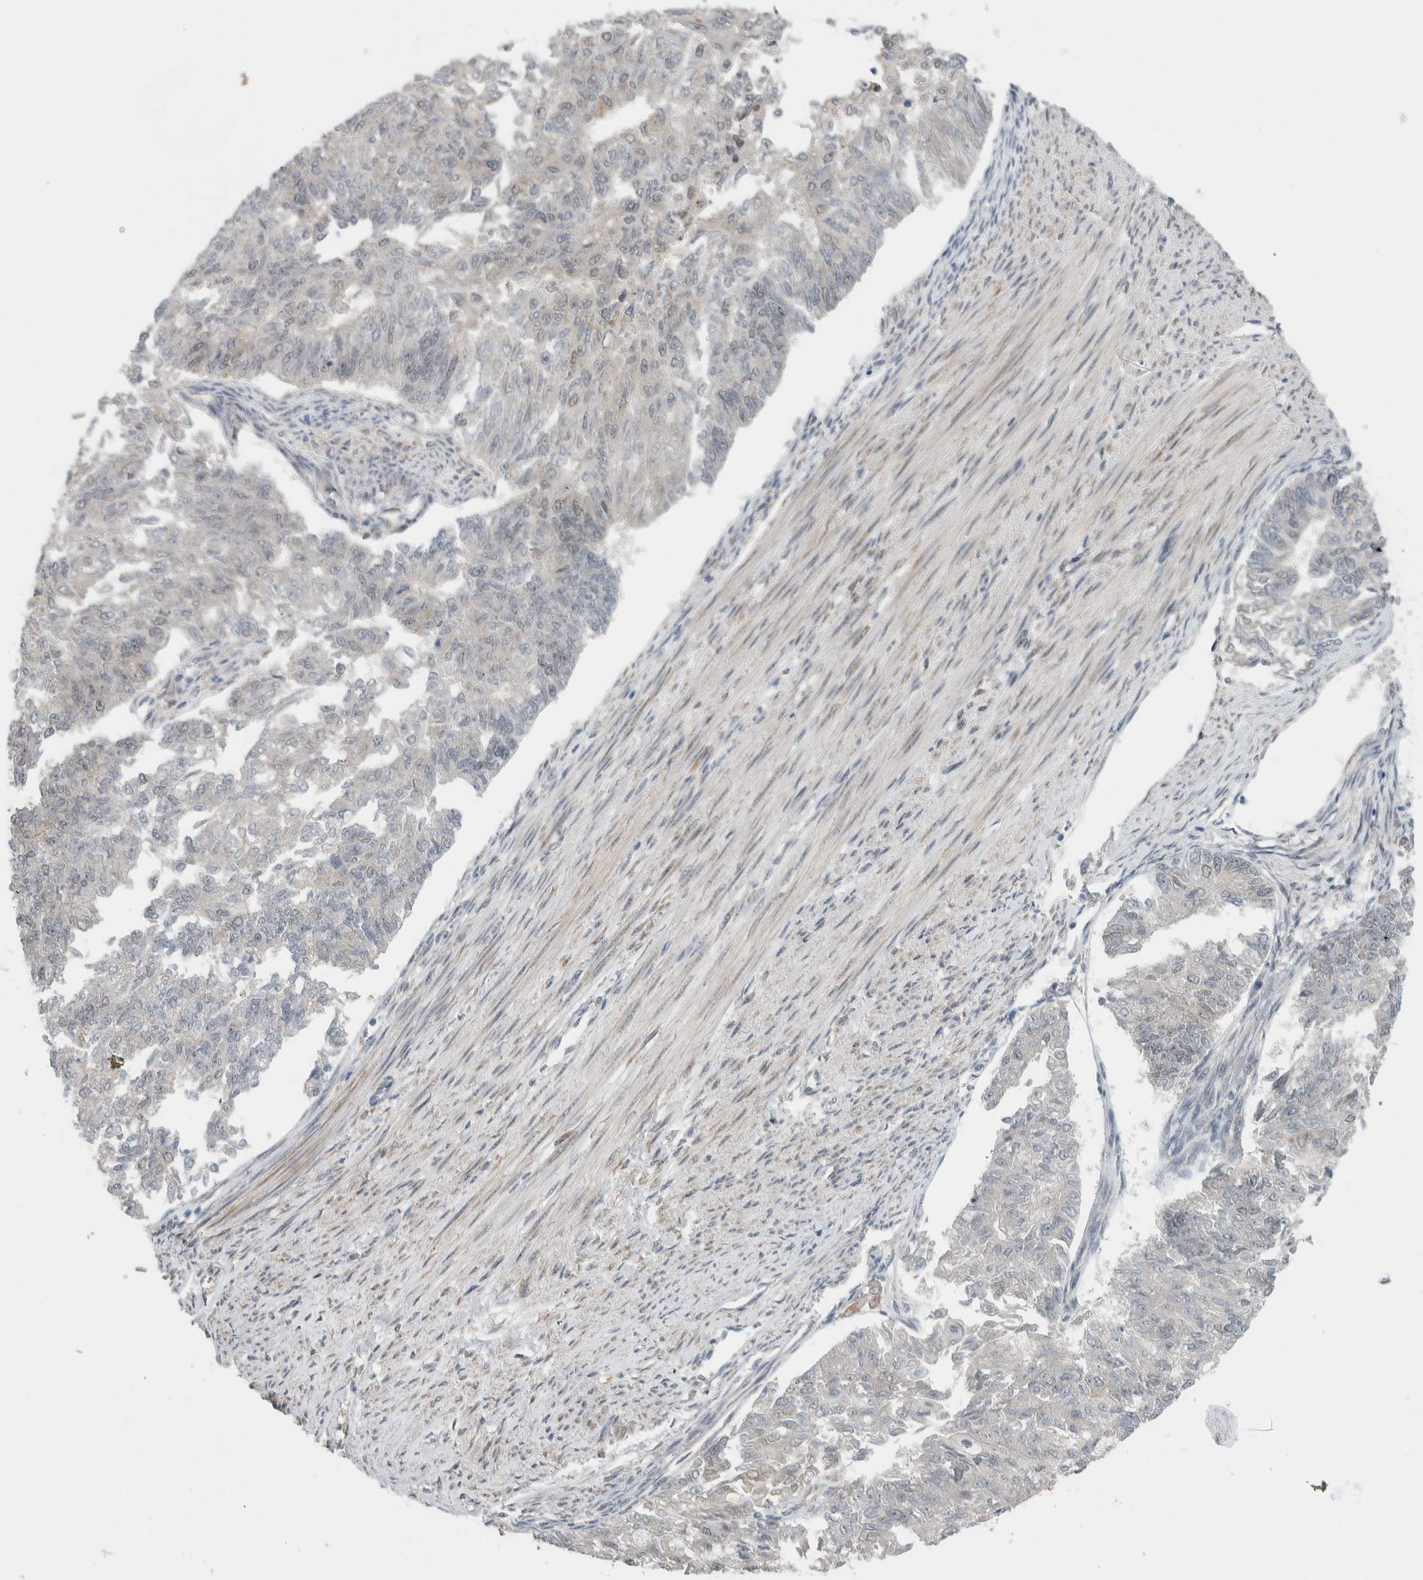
{"staining": {"intensity": "negative", "quantity": "none", "location": "none"}, "tissue": "endometrial cancer", "cell_type": "Tumor cells", "image_type": "cancer", "snomed": [{"axis": "morphology", "description": "Adenocarcinoma, NOS"}, {"axis": "topography", "description": "Endometrium"}], "caption": "Protein analysis of endometrial cancer (adenocarcinoma) displays no significant expression in tumor cells. The staining was performed using DAB to visualize the protein expression in brown, while the nuclei were stained in blue with hematoxylin (Magnification: 20x).", "gene": "TNRC18", "patient": {"sex": "female", "age": 32}}